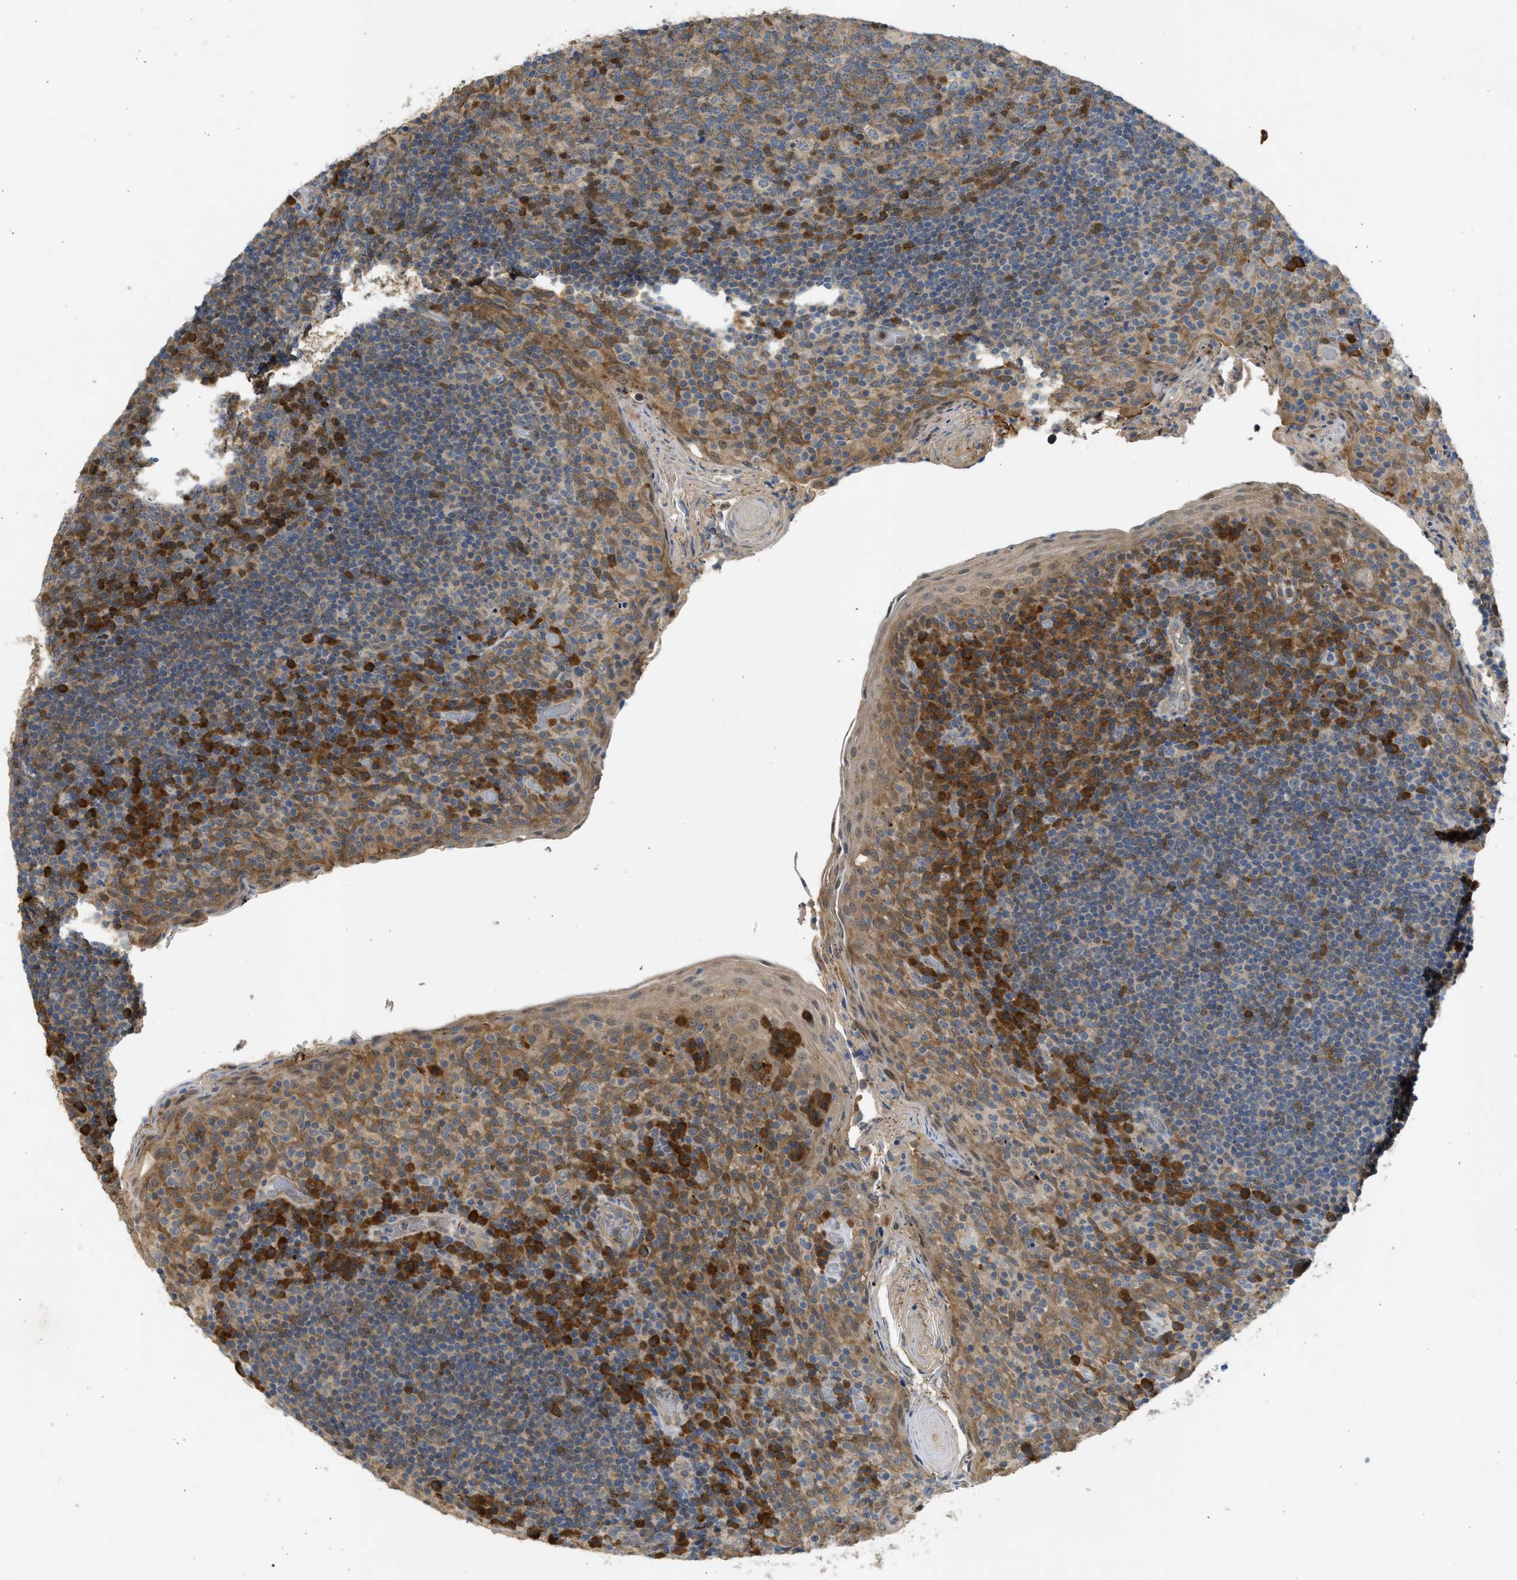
{"staining": {"intensity": "moderate", "quantity": "25%-75%", "location": "cytoplasmic/membranous"}, "tissue": "tonsil", "cell_type": "Germinal center cells", "image_type": "normal", "snomed": [{"axis": "morphology", "description": "Normal tissue, NOS"}, {"axis": "topography", "description": "Tonsil"}], "caption": "A medium amount of moderate cytoplasmic/membranous positivity is identified in about 25%-75% of germinal center cells in benign tonsil. Ihc stains the protein of interest in brown and the nuclei are stained blue.", "gene": "MAPK7", "patient": {"sex": "male", "age": 17}}